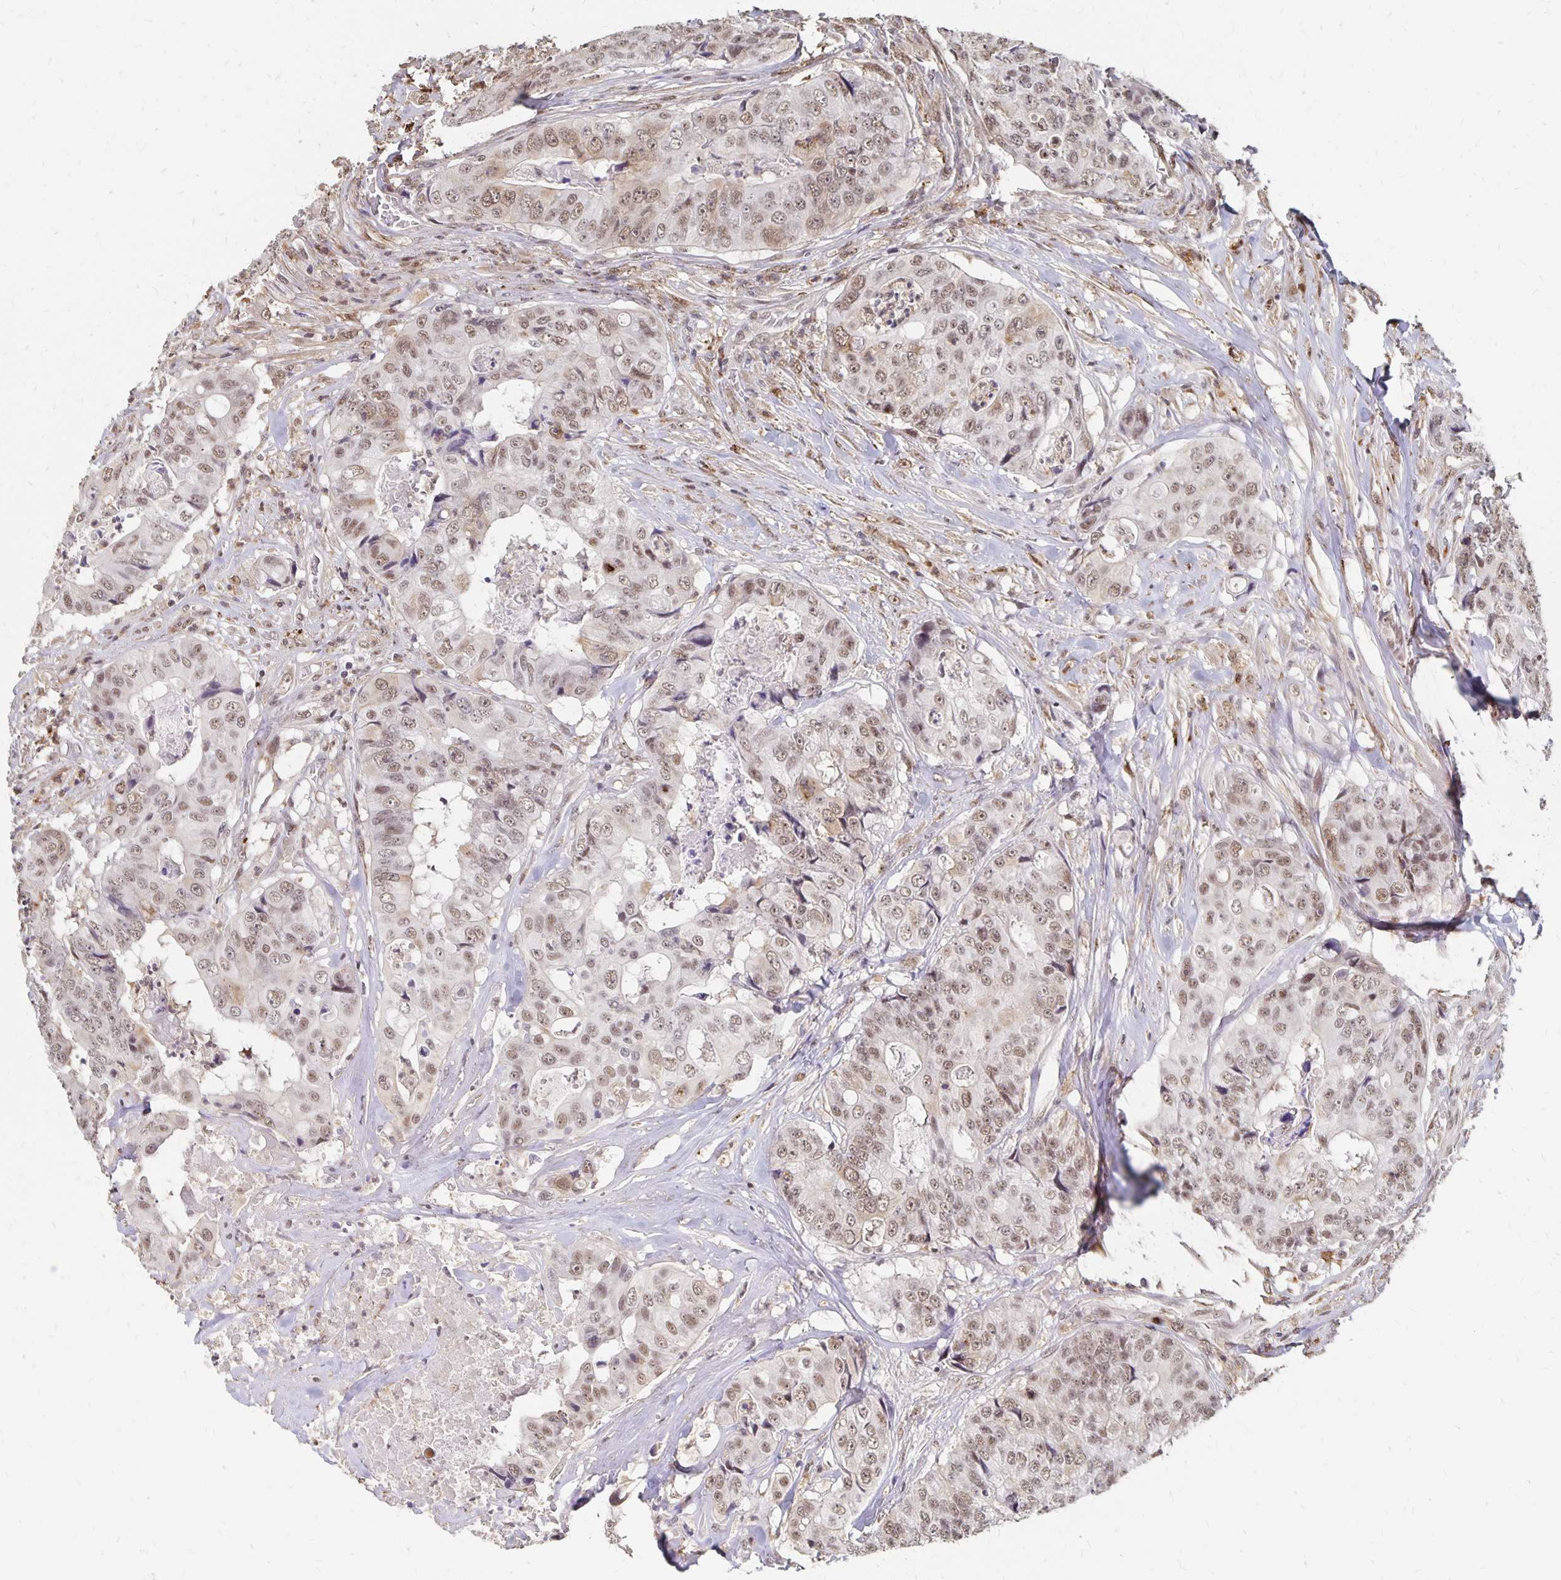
{"staining": {"intensity": "moderate", "quantity": ">75%", "location": "nuclear"}, "tissue": "colorectal cancer", "cell_type": "Tumor cells", "image_type": "cancer", "snomed": [{"axis": "morphology", "description": "Adenocarcinoma, NOS"}, {"axis": "topography", "description": "Rectum"}], "caption": "Colorectal adenocarcinoma tissue shows moderate nuclear expression in approximately >75% of tumor cells", "gene": "CLASRP", "patient": {"sex": "female", "age": 62}}